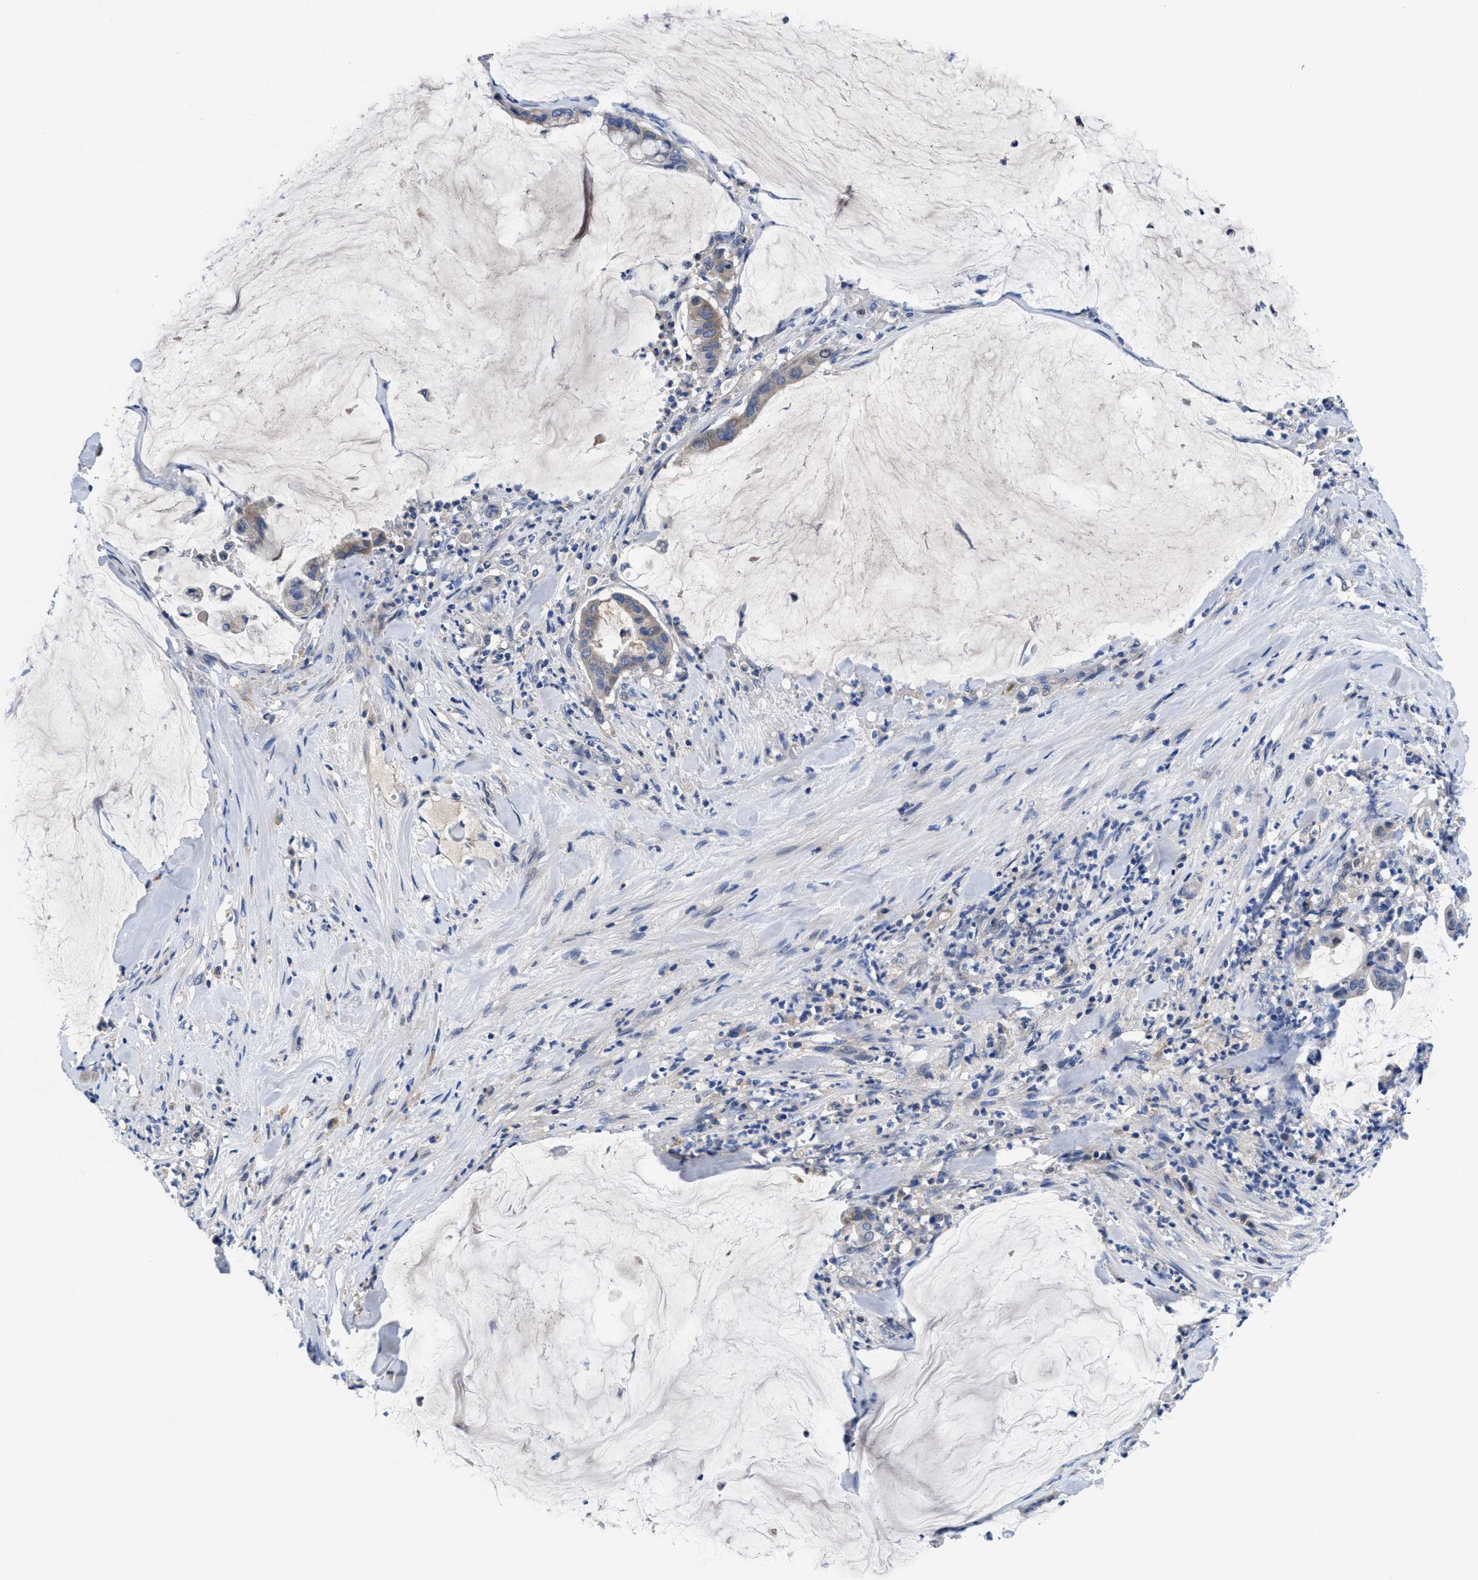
{"staining": {"intensity": "weak", "quantity": "<25%", "location": "cytoplasmic/membranous"}, "tissue": "pancreatic cancer", "cell_type": "Tumor cells", "image_type": "cancer", "snomed": [{"axis": "morphology", "description": "Adenocarcinoma, NOS"}, {"axis": "topography", "description": "Pancreas"}], "caption": "DAB immunohistochemical staining of human pancreatic cancer reveals no significant expression in tumor cells.", "gene": "DHRS13", "patient": {"sex": "male", "age": 41}}